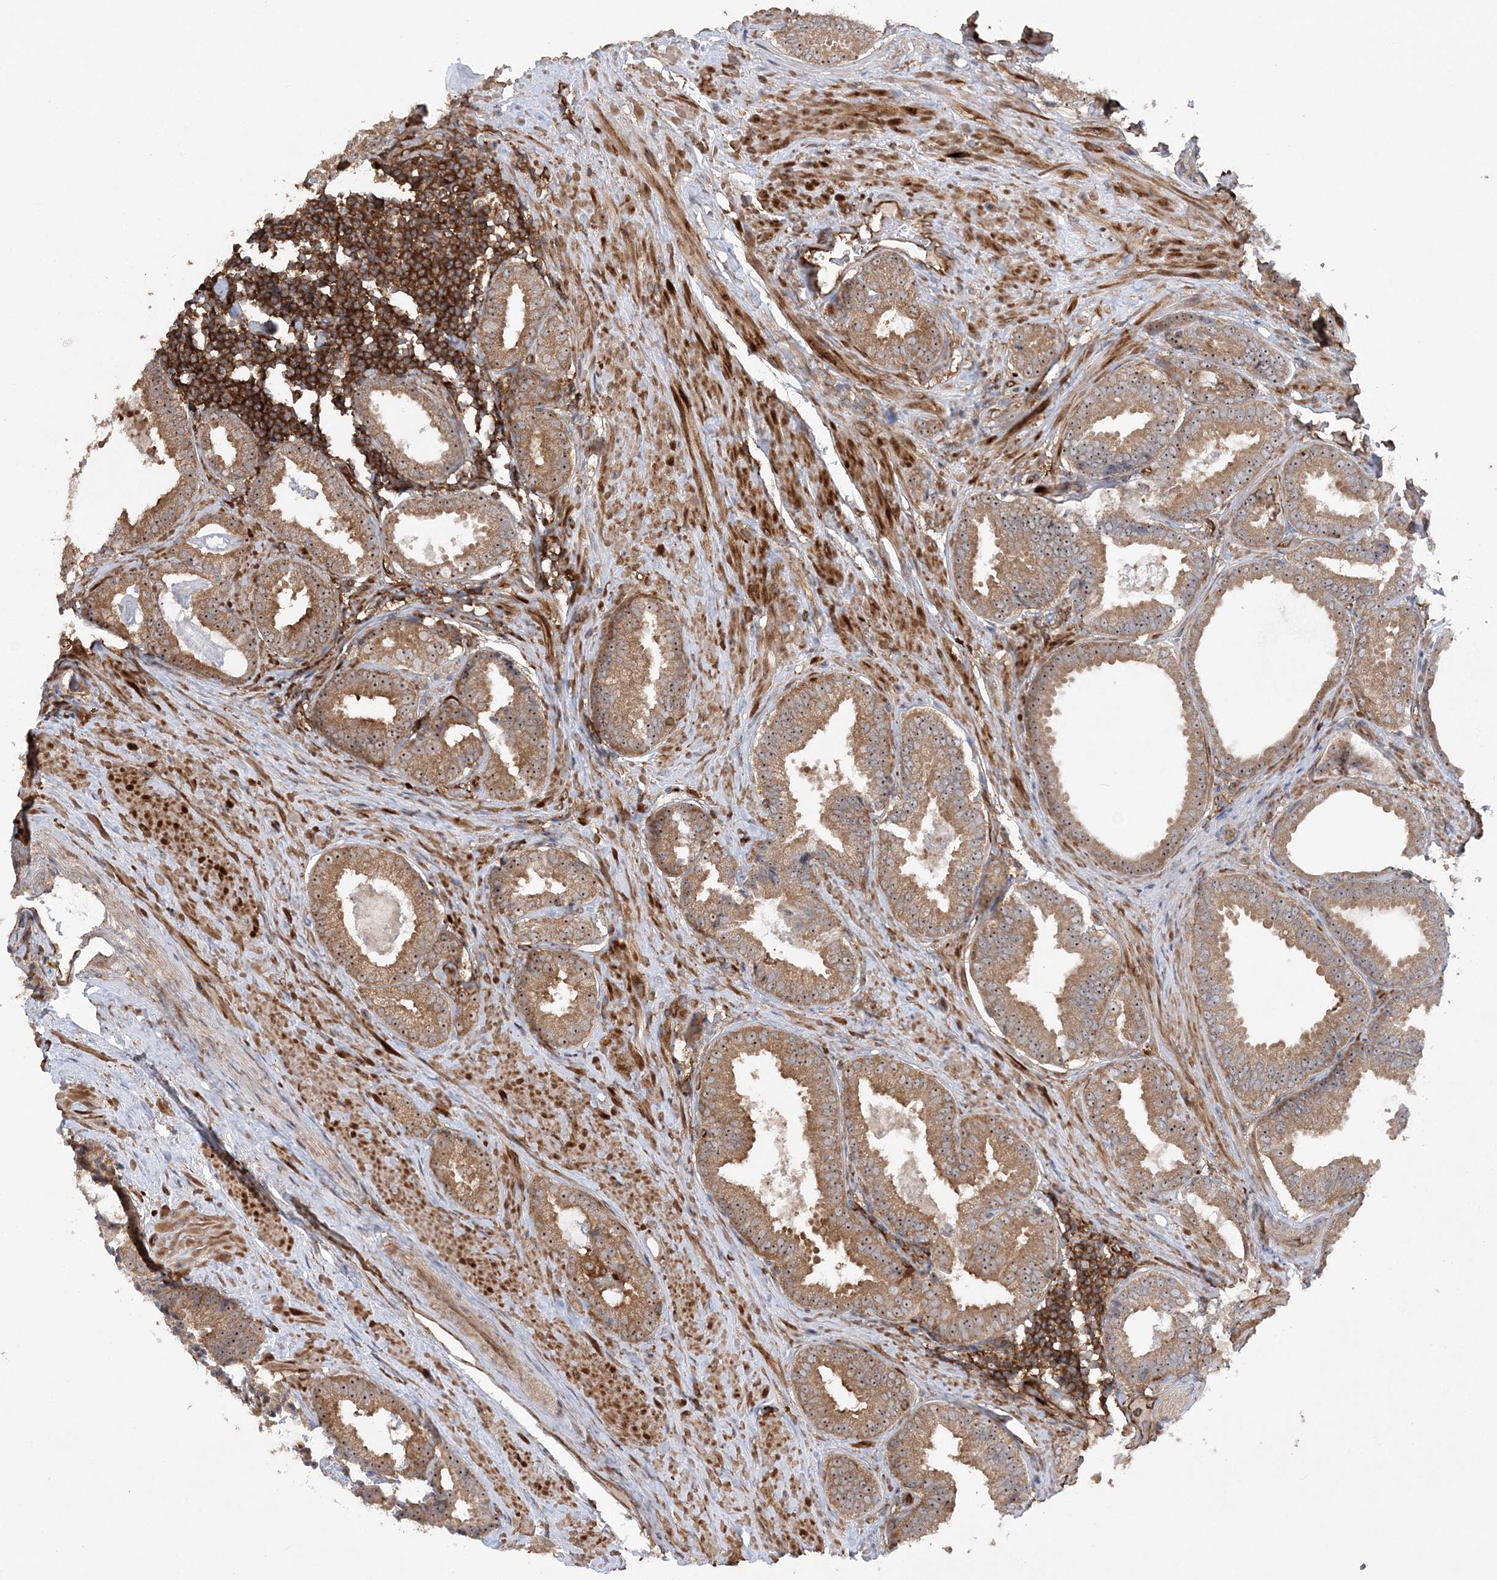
{"staining": {"intensity": "moderate", "quantity": ">75%", "location": "cytoplasmic/membranous,nuclear"}, "tissue": "prostate cancer", "cell_type": "Tumor cells", "image_type": "cancer", "snomed": [{"axis": "morphology", "description": "Adenocarcinoma, Low grade"}, {"axis": "topography", "description": "Prostate"}], "caption": "This is an image of IHC staining of adenocarcinoma (low-grade) (prostate), which shows moderate positivity in the cytoplasmic/membranous and nuclear of tumor cells.", "gene": "ACAP2", "patient": {"sex": "male", "age": 71}}